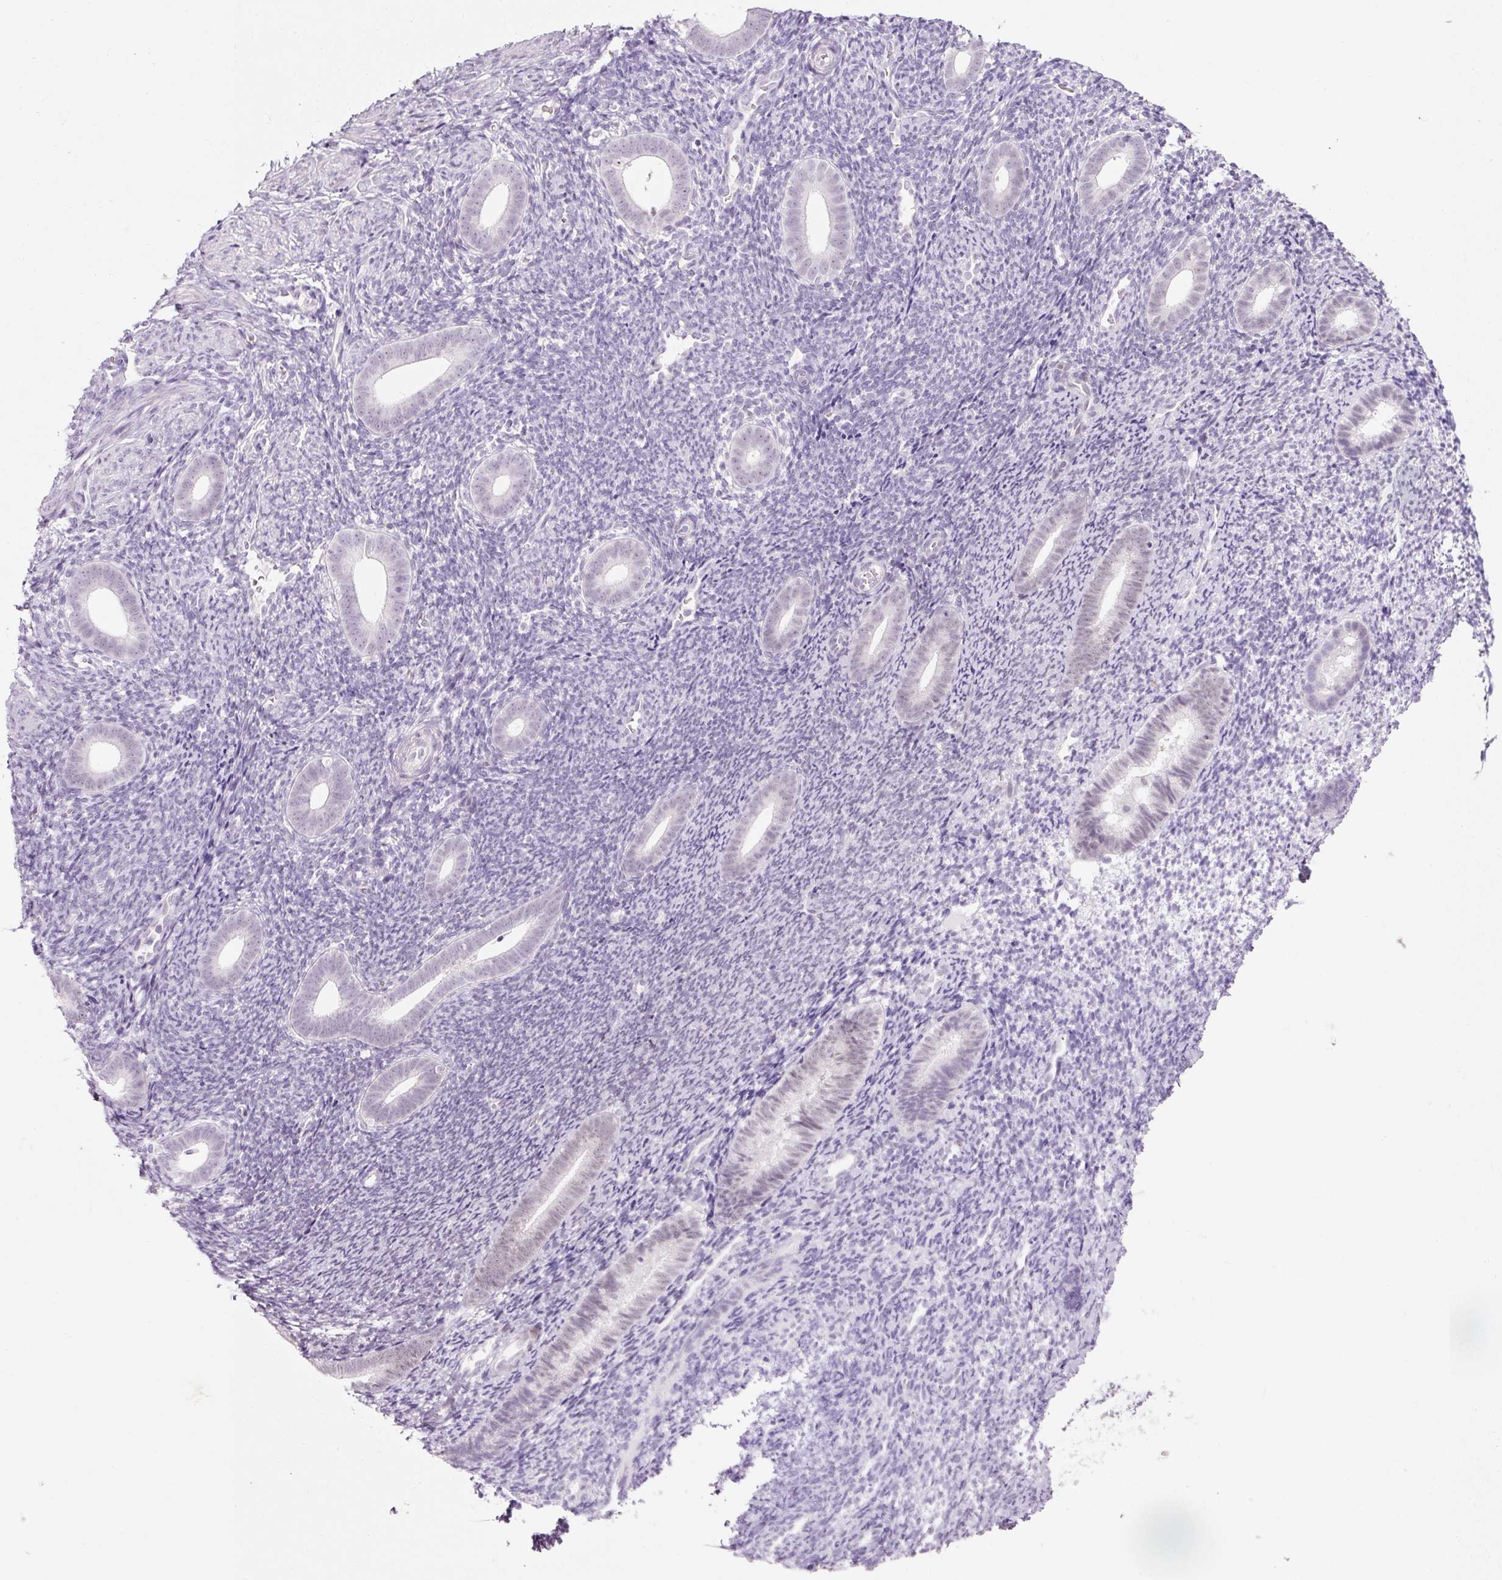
{"staining": {"intensity": "negative", "quantity": "none", "location": "none"}, "tissue": "endometrium", "cell_type": "Cells in endometrial stroma", "image_type": "normal", "snomed": [{"axis": "morphology", "description": "Normal tissue, NOS"}, {"axis": "topography", "description": "Endometrium"}], "caption": "Cells in endometrial stroma are negative for brown protein staining in normal endometrium. (DAB (3,3'-diaminobenzidine) immunohistochemistry (IHC), high magnification).", "gene": "ANKRD20A1", "patient": {"sex": "female", "age": 39}}